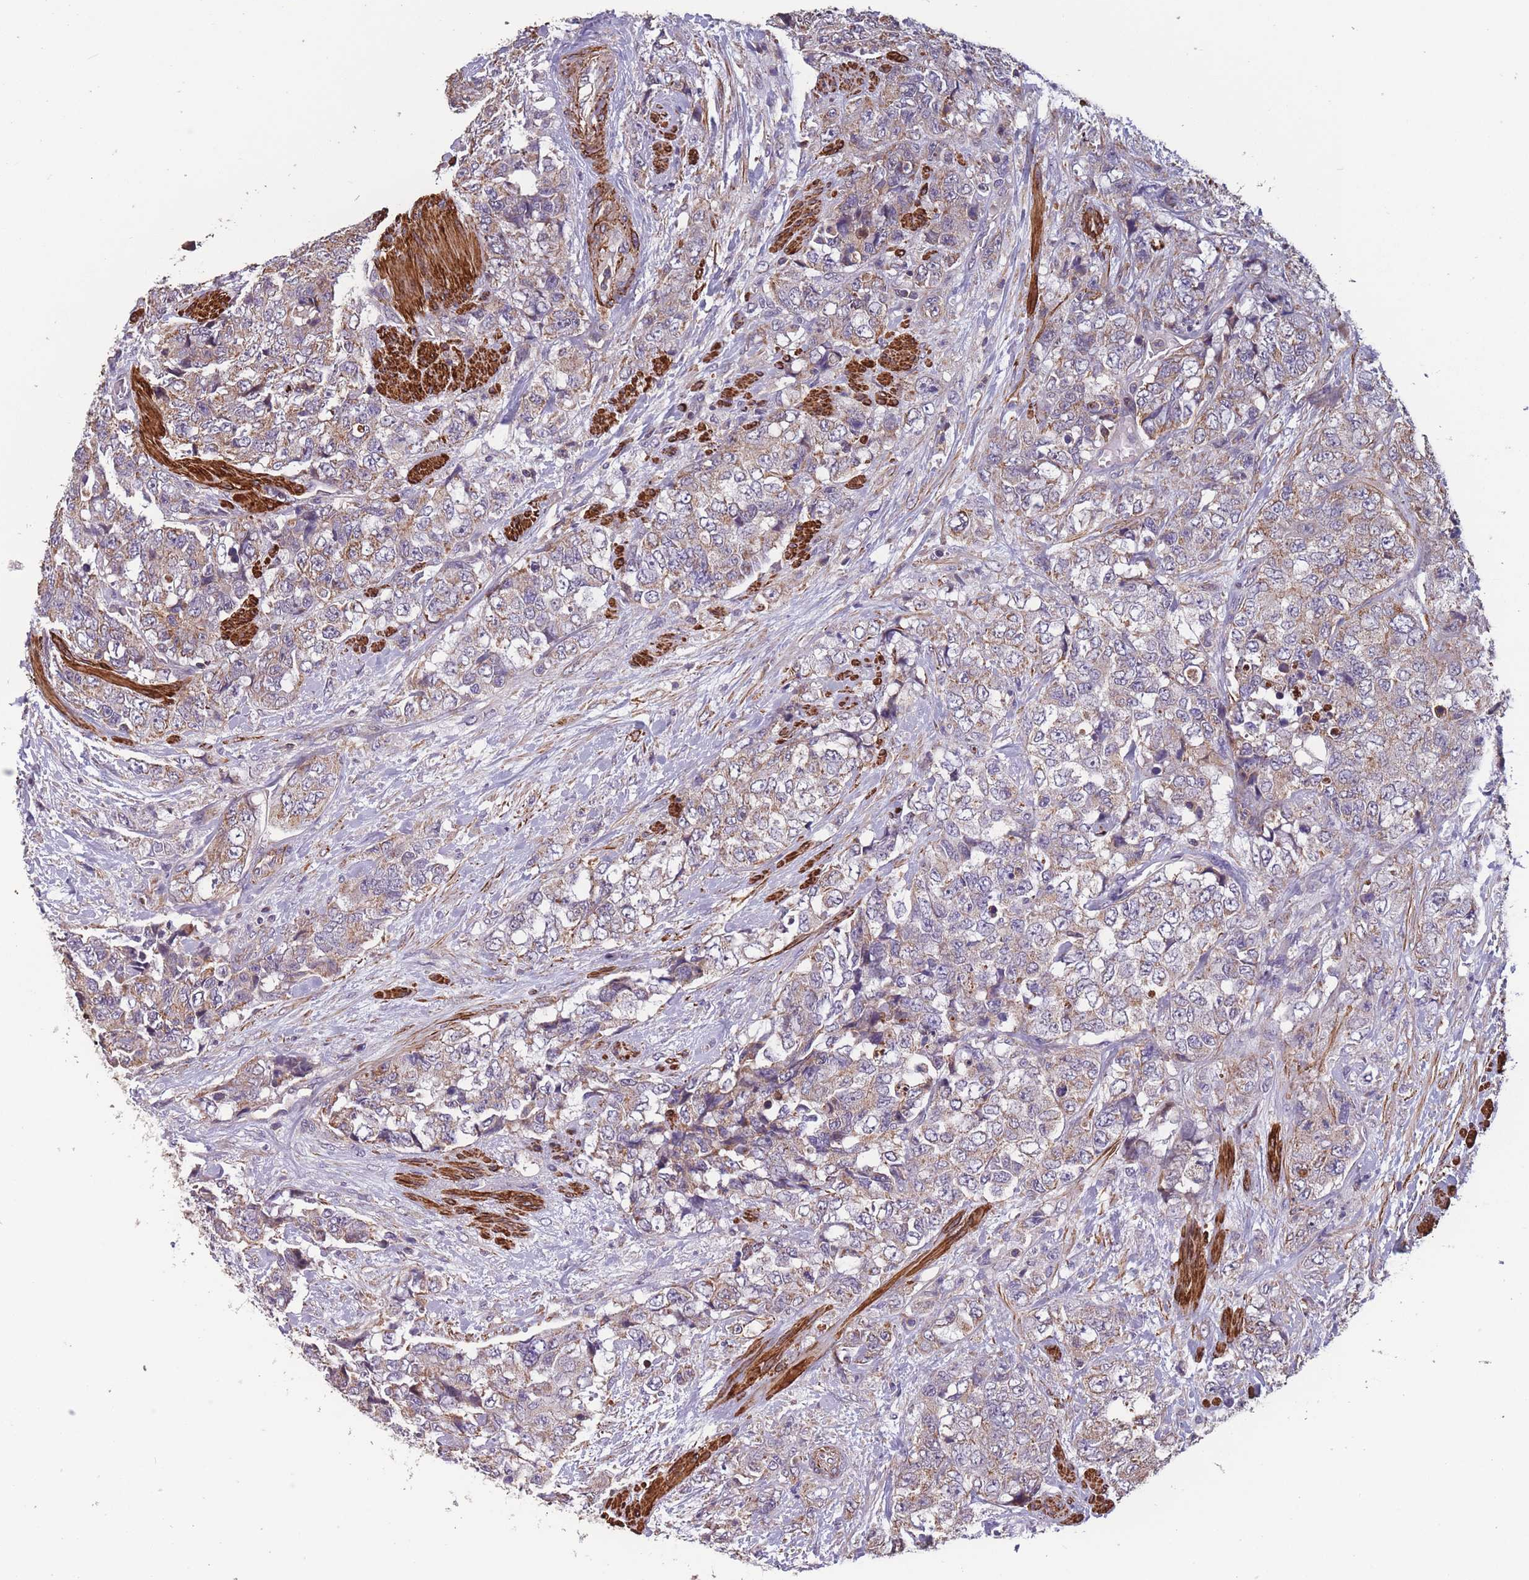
{"staining": {"intensity": "weak", "quantity": ">75%", "location": "cytoplasmic/membranous"}, "tissue": "urothelial cancer", "cell_type": "Tumor cells", "image_type": "cancer", "snomed": [{"axis": "morphology", "description": "Urothelial carcinoma, High grade"}, {"axis": "topography", "description": "Urinary bladder"}], "caption": "A histopathology image of urothelial carcinoma (high-grade) stained for a protein demonstrates weak cytoplasmic/membranous brown staining in tumor cells. Using DAB (brown) and hematoxylin (blue) stains, captured at high magnification using brightfield microscopy.", "gene": "TOMM40L", "patient": {"sex": "female", "age": 78}}